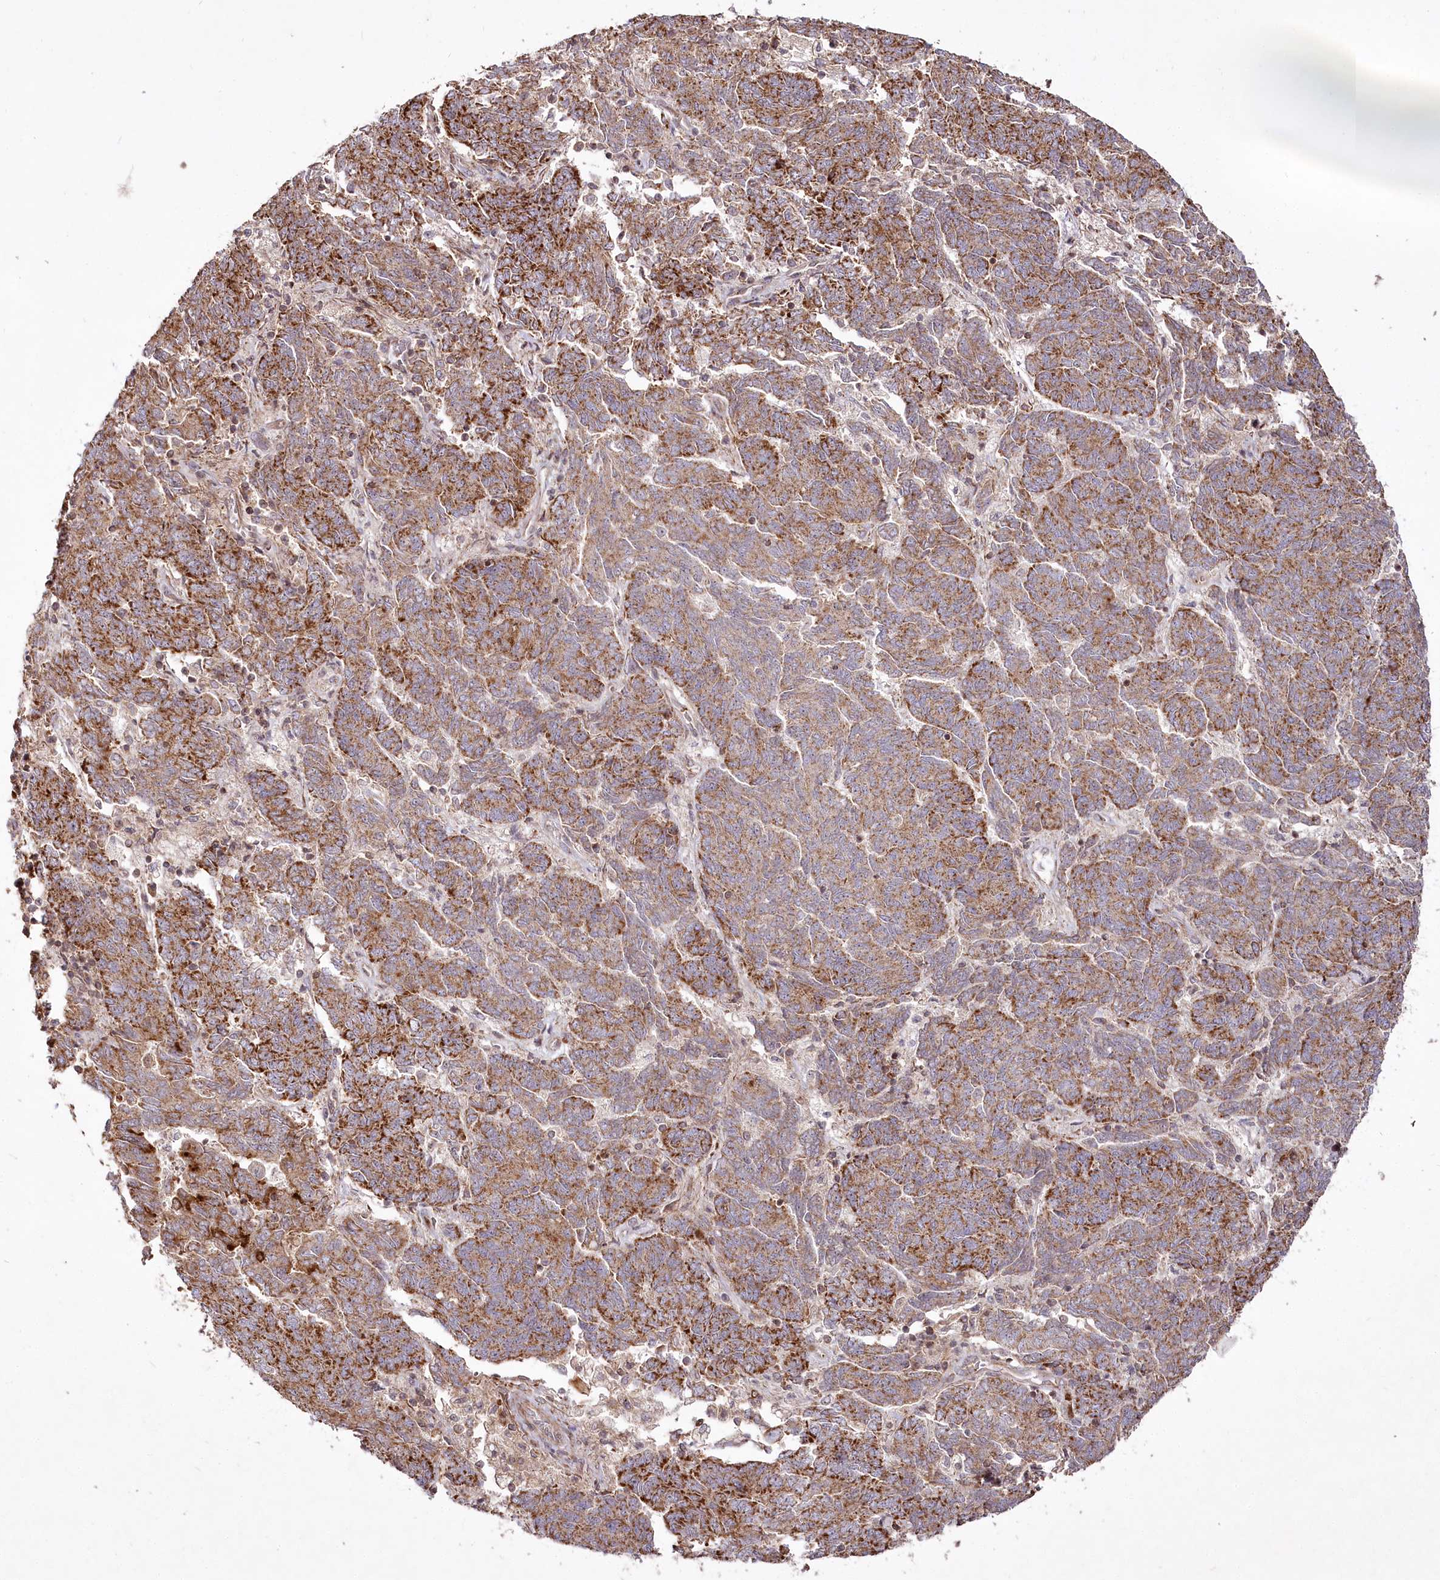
{"staining": {"intensity": "moderate", "quantity": ">75%", "location": "cytoplasmic/membranous"}, "tissue": "endometrial cancer", "cell_type": "Tumor cells", "image_type": "cancer", "snomed": [{"axis": "morphology", "description": "Adenocarcinoma, NOS"}, {"axis": "topography", "description": "Endometrium"}], "caption": "Tumor cells reveal medium levels of moderate cytoplasmic/membranous expression in approximately >75% of cells in human endometrial cancer (adenocarcinoma).", "gene": "PSTK", "patient": {"sex": "female", "age": 80}}